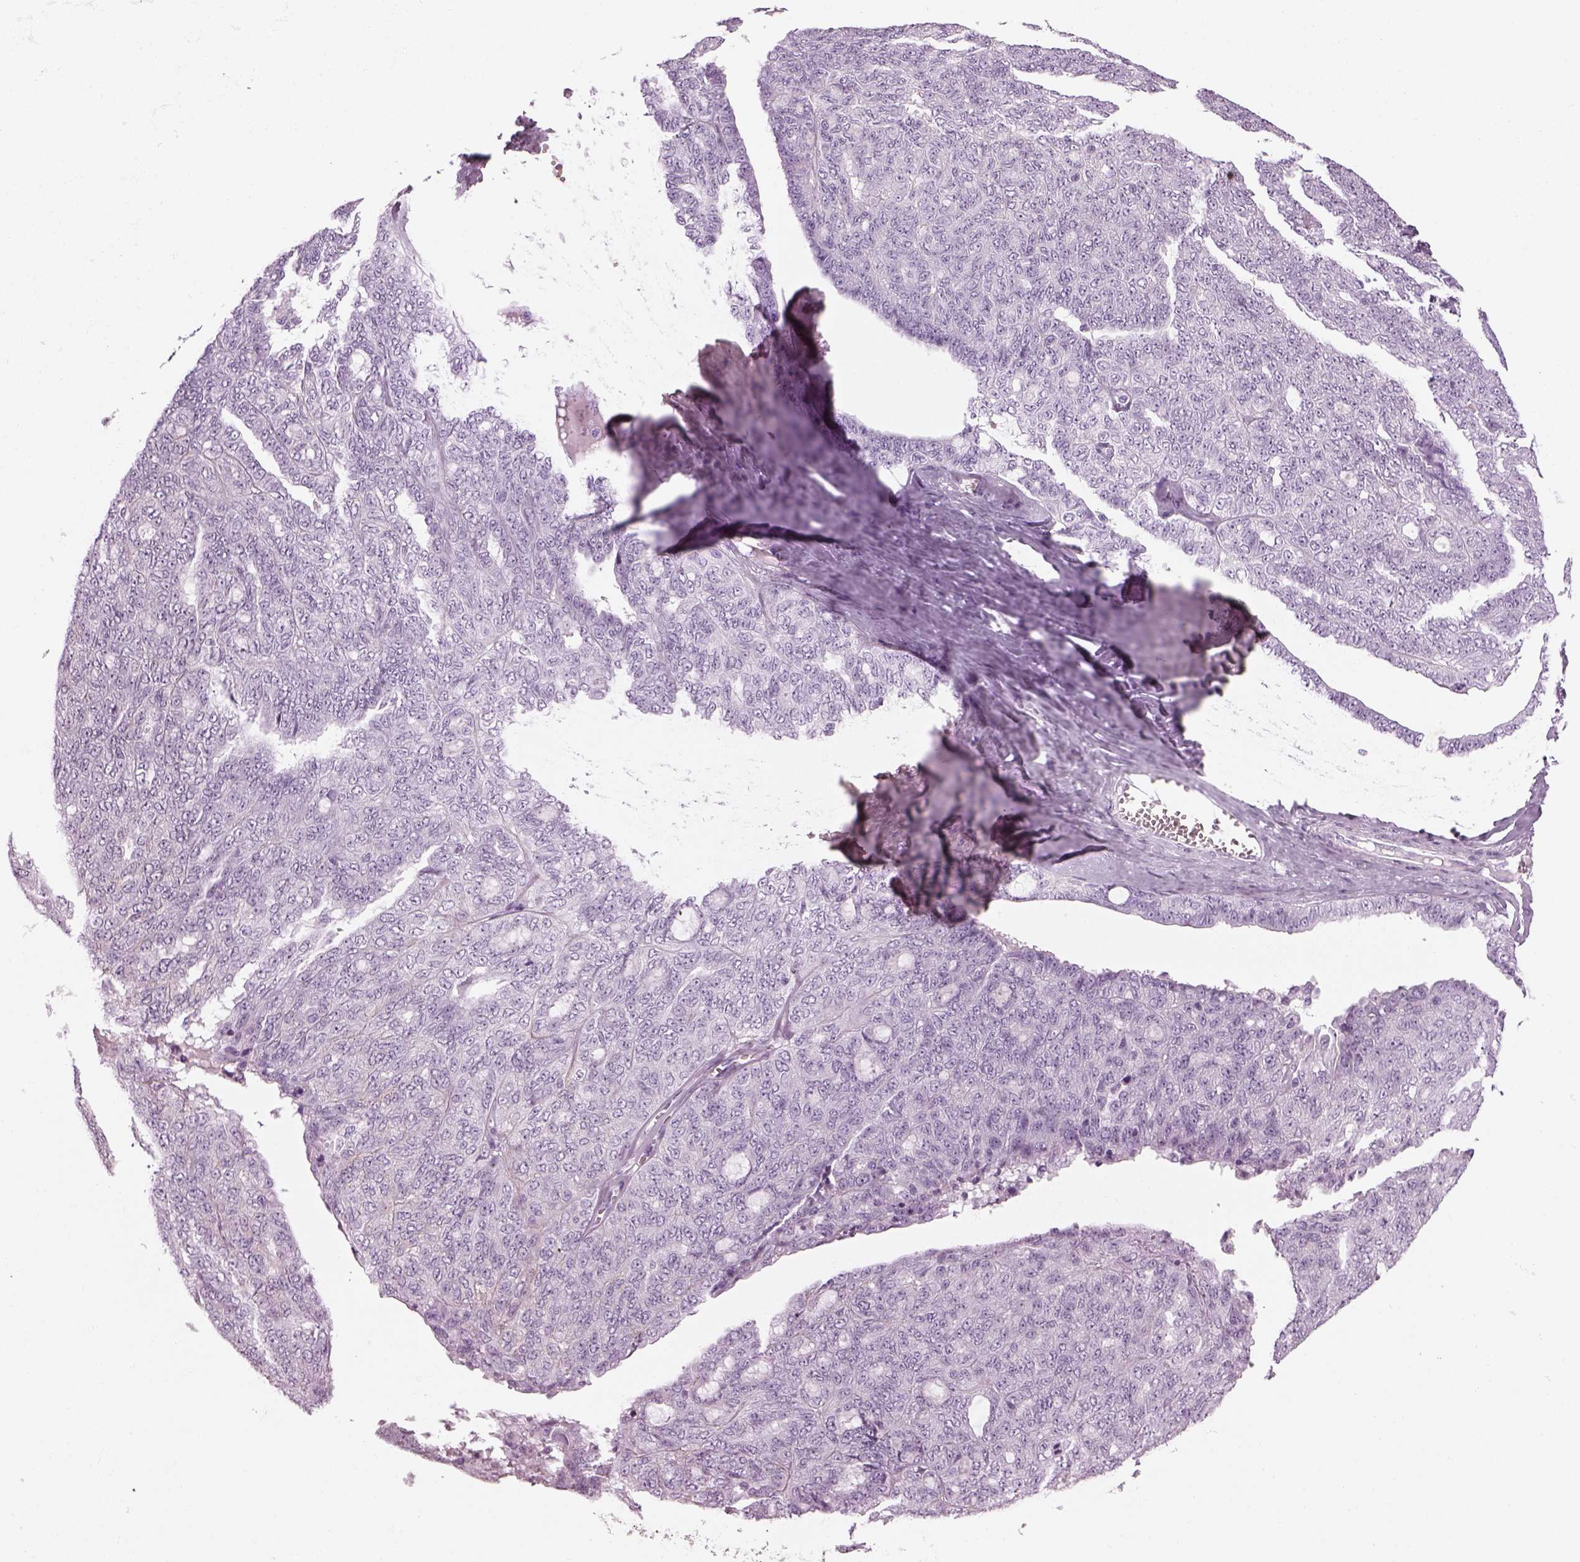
{"staining": {"intensity": "negative", "quantity": "none", "location": "none"}, "tissue": "ovarian cancer", "cell_type": "Tumor cells", "image_type": "cancer", "snomed": [{"axis": "morphology", "description": "Cystadenocarcinoma, serous, NOS"}, {"axis": "topography", "description": "Ovary"}], "caption": "A histopathology image of ovarian cancer (serous cystadenocarcinoma) stained for a protein displays no brown staining in tumor cells.", "gene": "SAG", "patient": {"sex": "female", "age": 71}}